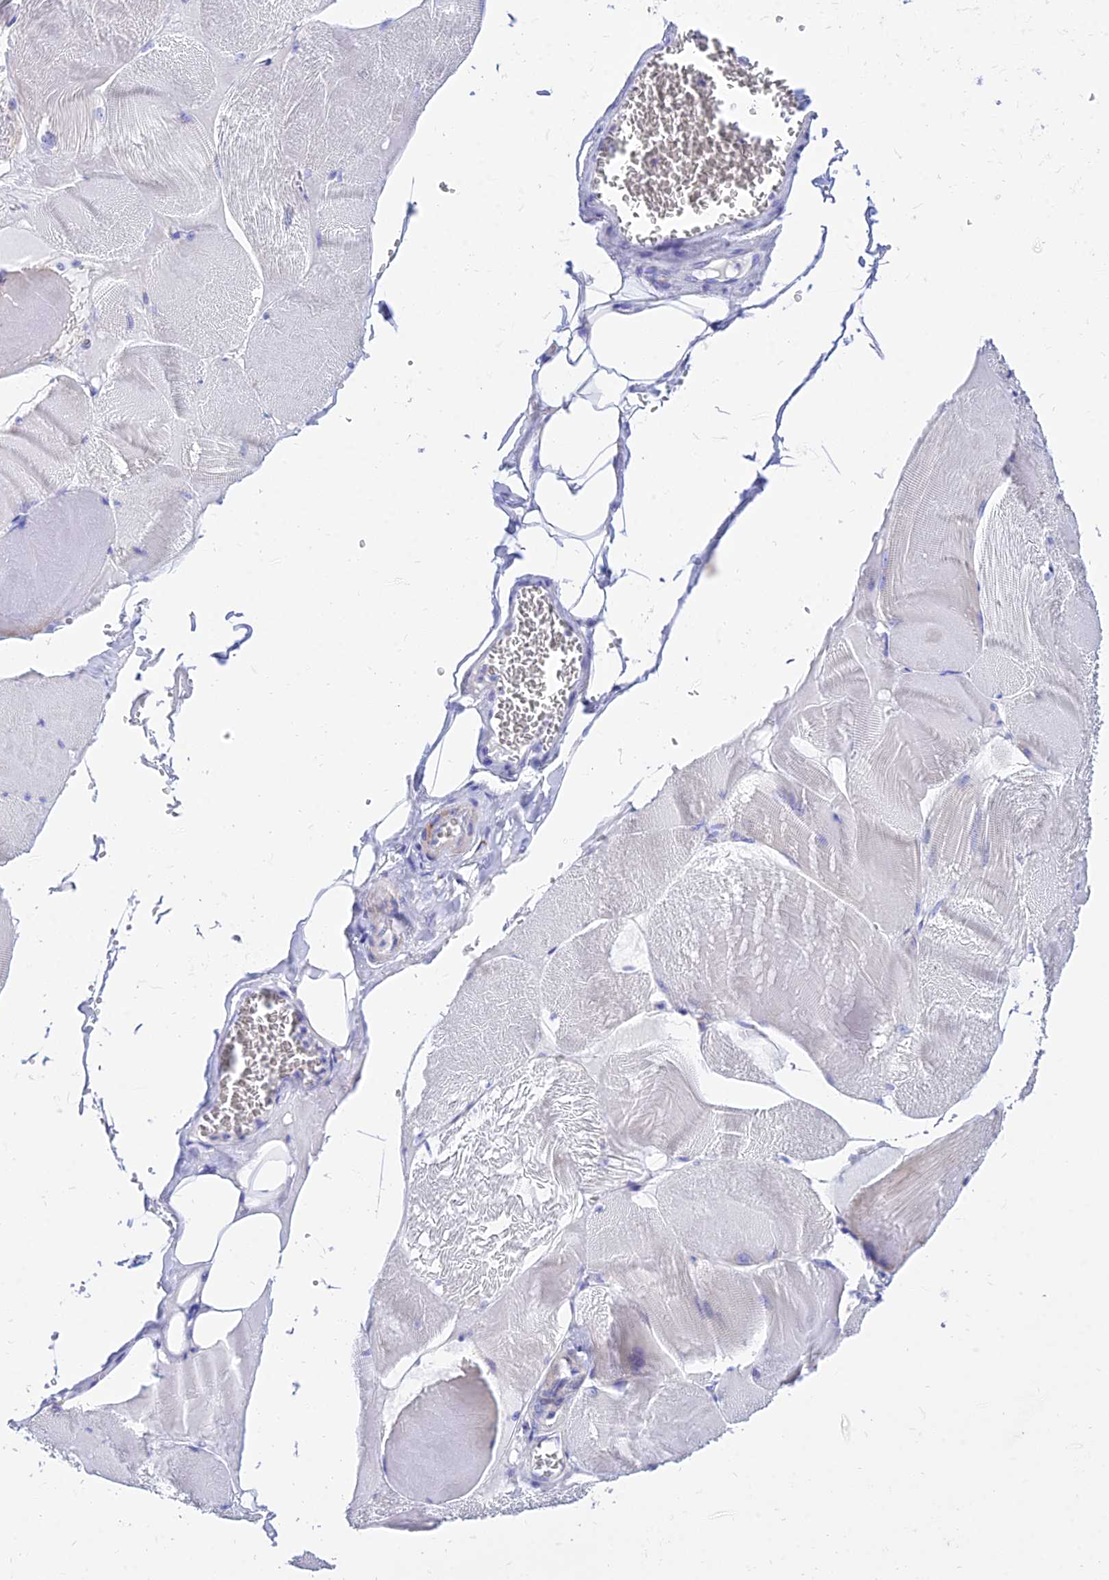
{"staining": {"intensity": "negative", "quantity": "none", "location": "none"}, "tissue": "skeletal muscle", "cell_type": "Myocytes", "image_type": "normal", "snomed": [{"axis": "morphology", "description": "Normal tissue, NOS"}, {"axis": "morphology", "description": "Basal cell carcinoma"}, {"axis": "topography", "description": "Skeletal muscle"}], "caption": "A high-resolution photomicrograph shows IHC staining of benign skeletal muscle, which shows no significant expression in myocytes.", "gene": "PKN3", "patient": {"sex": "female", "age": 64}}